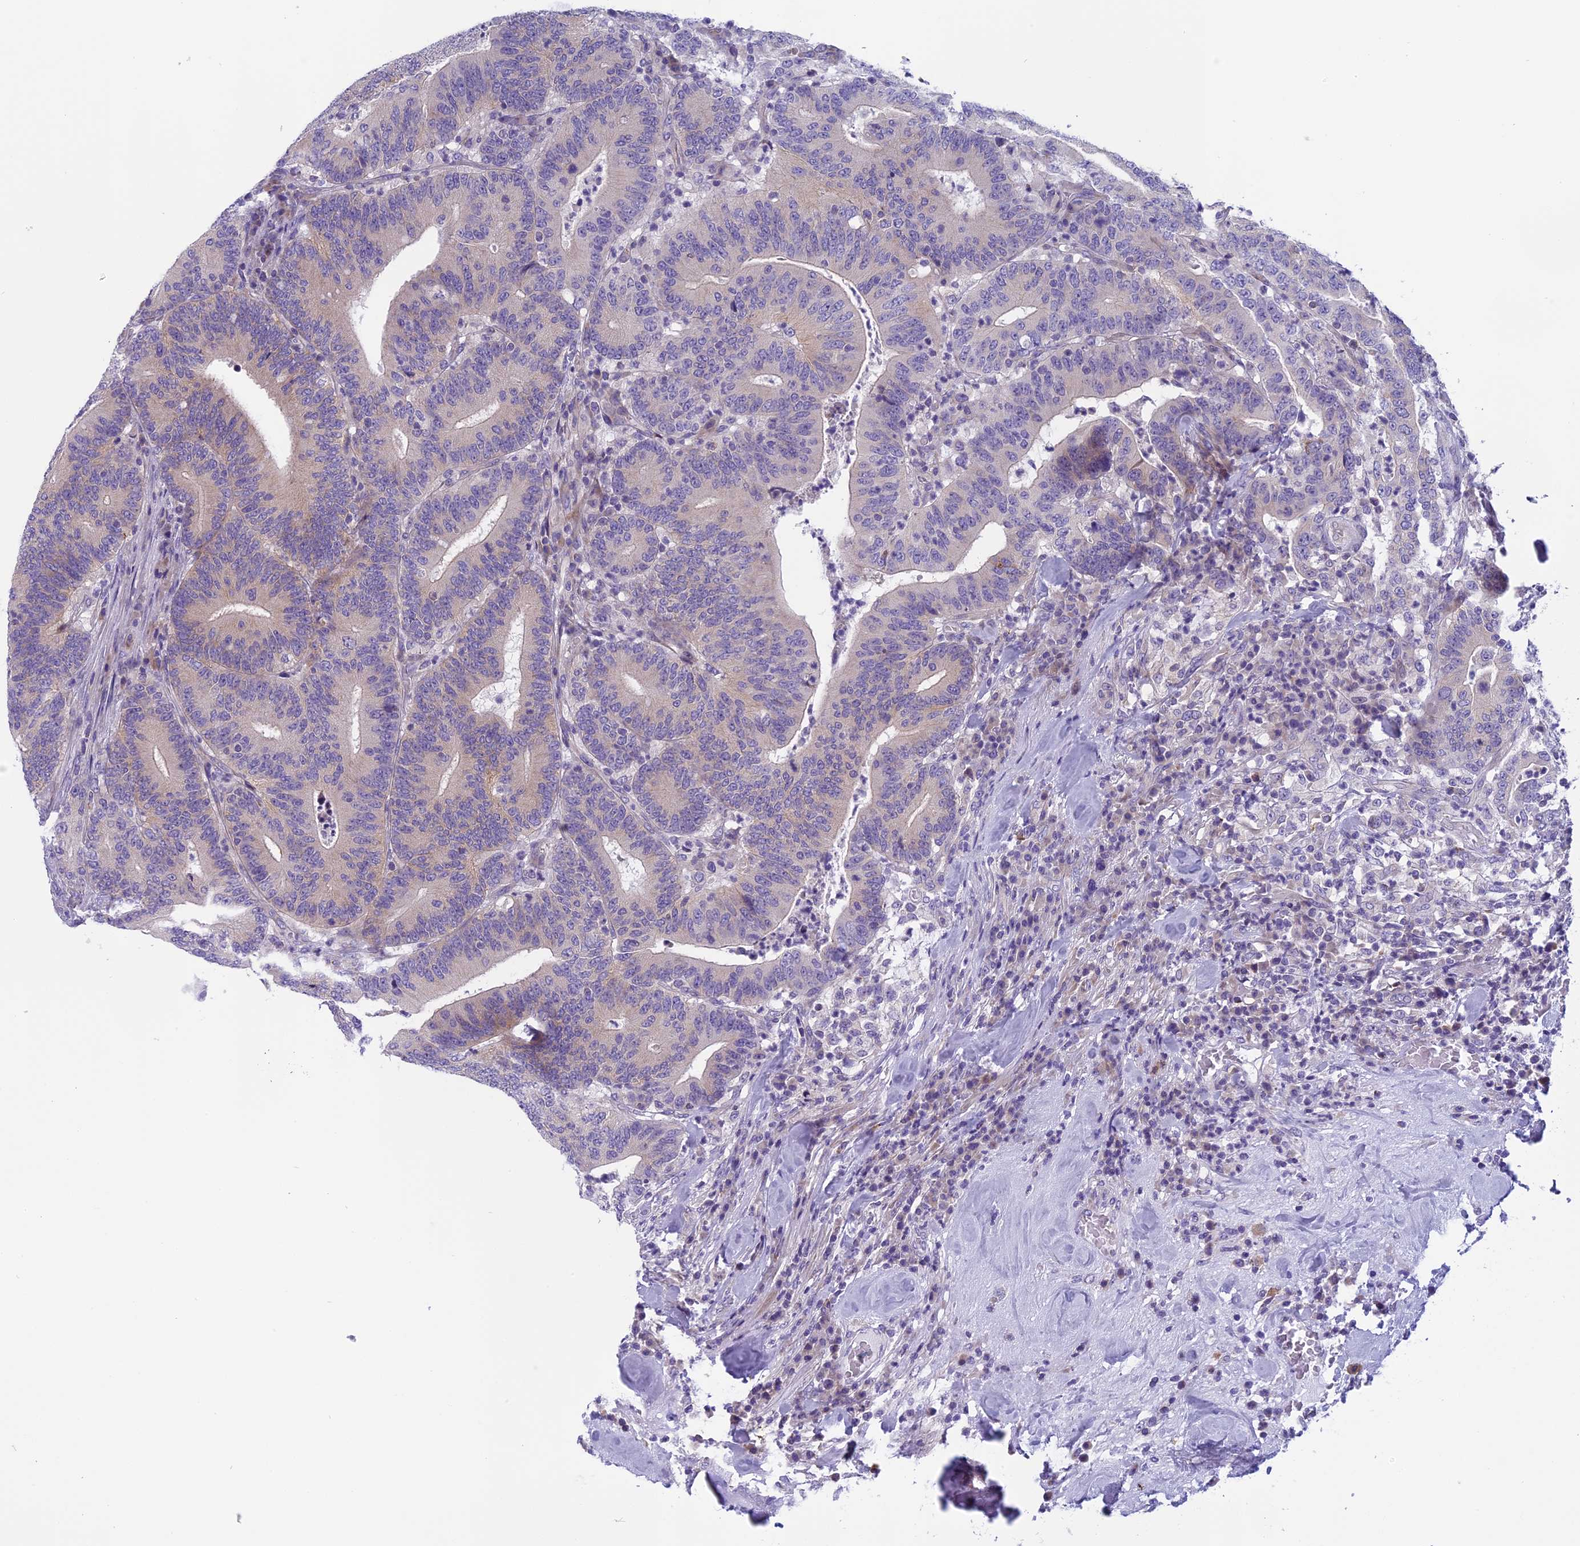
{"staining": {"intensity": "weak", "quantity": "25%-75%", "location": "cytoplasmic/membranous"}, "tissue": "colorectal cancer", "cell_type": "Tumor cells", "image_type": "cancer", "snomed": [{"axis": "morphology", "description": "Adenocarcinoma, NOS"}, {"axis": "topography", "description": "Colon"}], "caption": "Weak cytoplasmic/membranous staining for a protein is appreciated in approximately 25%-75% of tumor cells of colorectal adenocarcinoma using IHC.", "gene": "ARHGEF37", "patient": {"sex": "female", "age": 66}}